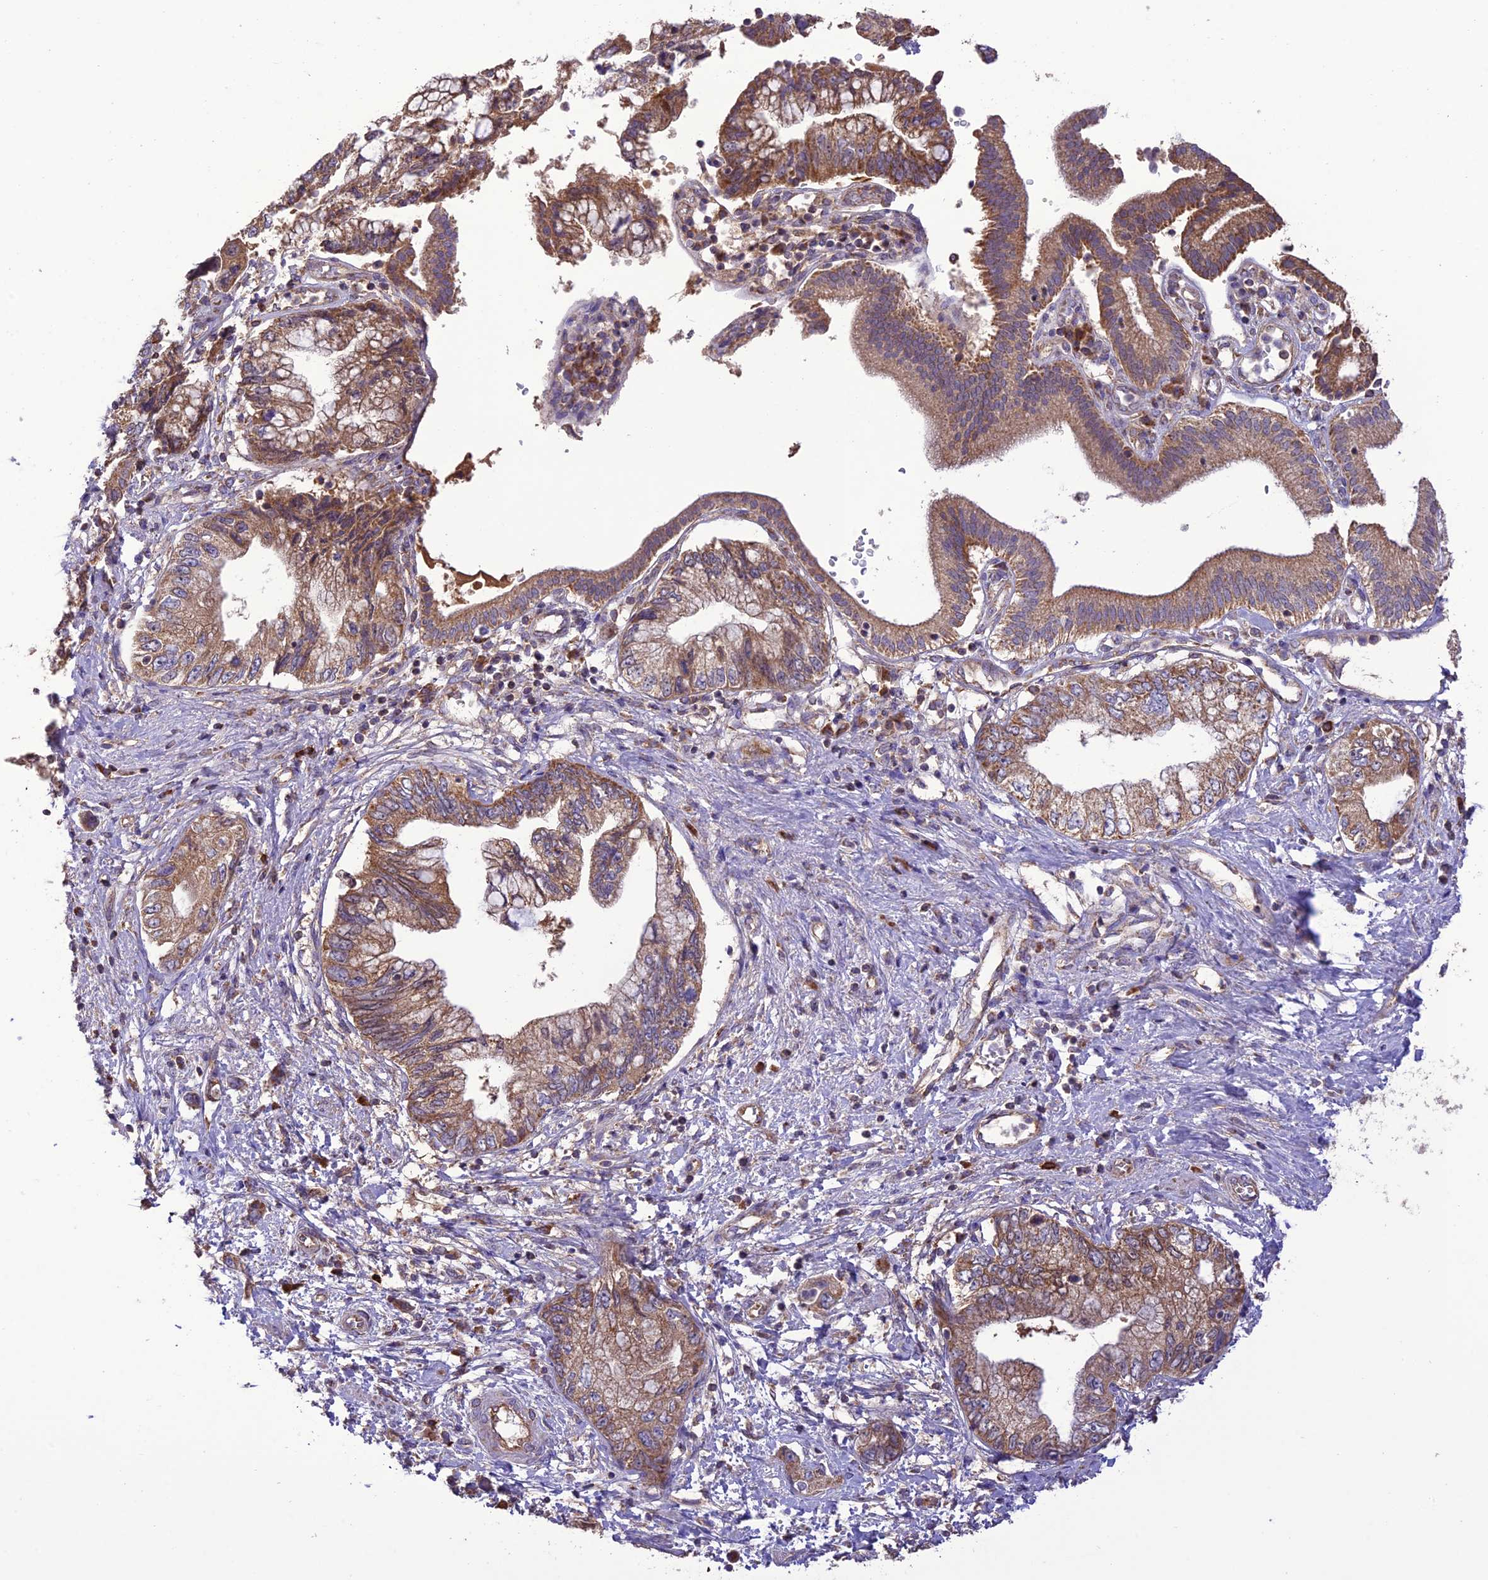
{"staining": {"intensity": "moderate", "quantity": ">75%", "location": "cytoplasmic/membranous"}, "tissue": "pancreatic cancer", "cell_type": "Tumor cells", "image_type": "cancer", "snomed": [{"axis": "morphology", "description": "Adenocarcinoma, NOS"}, {"axis": "topography", "description": "Pancreas"}], "caption": "Immunohistochemical staining of pancreatic cancer (adenocarcinoma) displays medium levels of moderate cytoplasmic/membranous protein positivity in approximately >75% of tumor cells.", "gene": "NDUFAF1", "patient": {"sex": "female", "age": 73}}